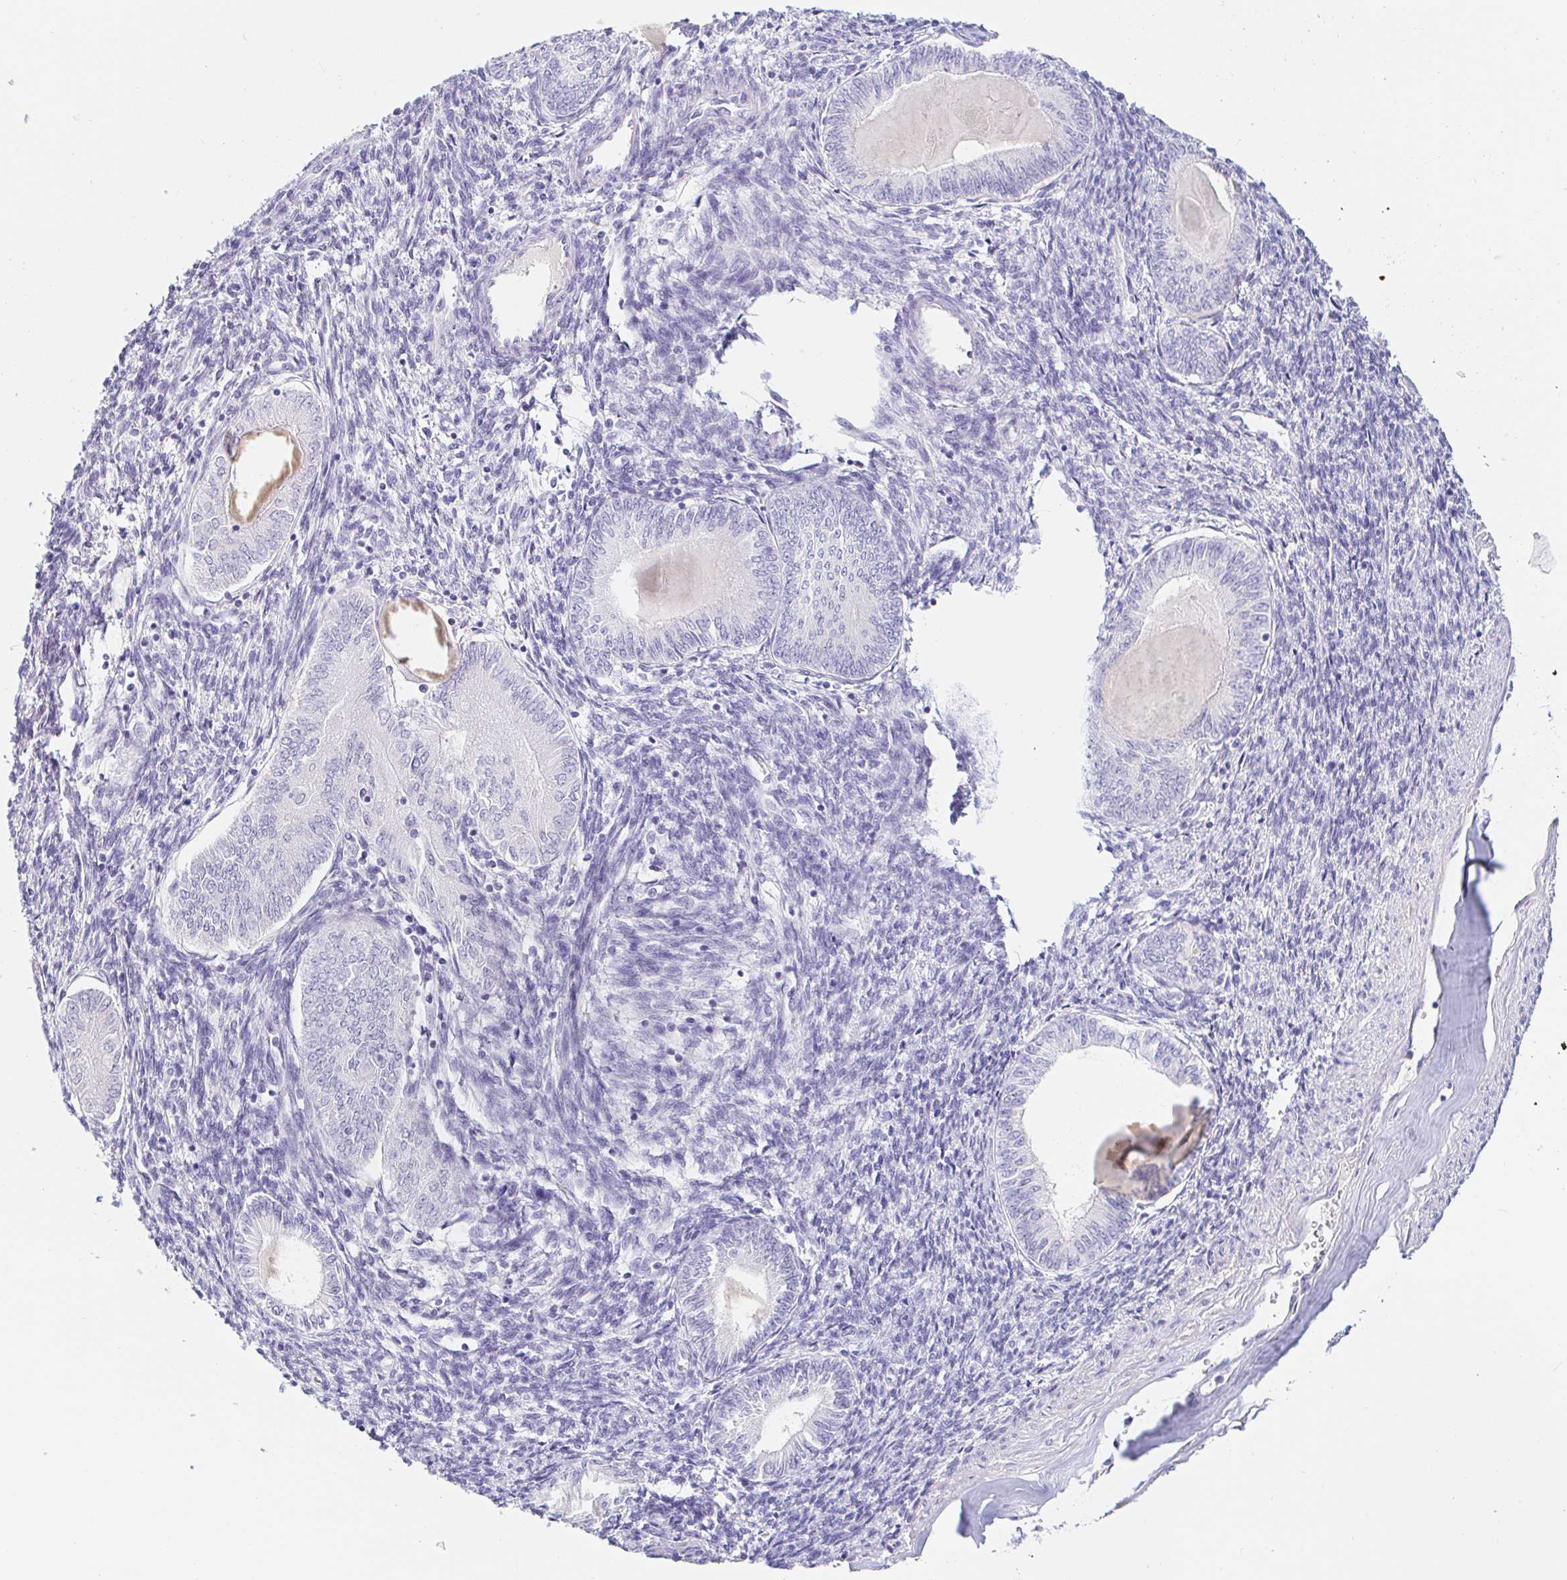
{"staining": {"intensity": "negative", "quantity": "none", "location": "none"}, "tissue": "endometrial cancer", "cell_type": "Tumor cells", "image_type": "cancer", "snomed": [{"axis": "morphology", "description": "Carcinoma, NOS"}, {"axis": "topography", "description": "Uterus"}], "caption": "This micrograph is of endometrial cancer stained with immunohistochemistry (IHC) to label a protein in brown with the nuclei are counter-stained blue. There is no expression in tumor cells. Brightfield microscopy of IHC stained with DAB (brown) and hematoxylin (blue), captured at high magnification.", "gene": "TEX44", "patient": {"sex": "female", "age": 76}}